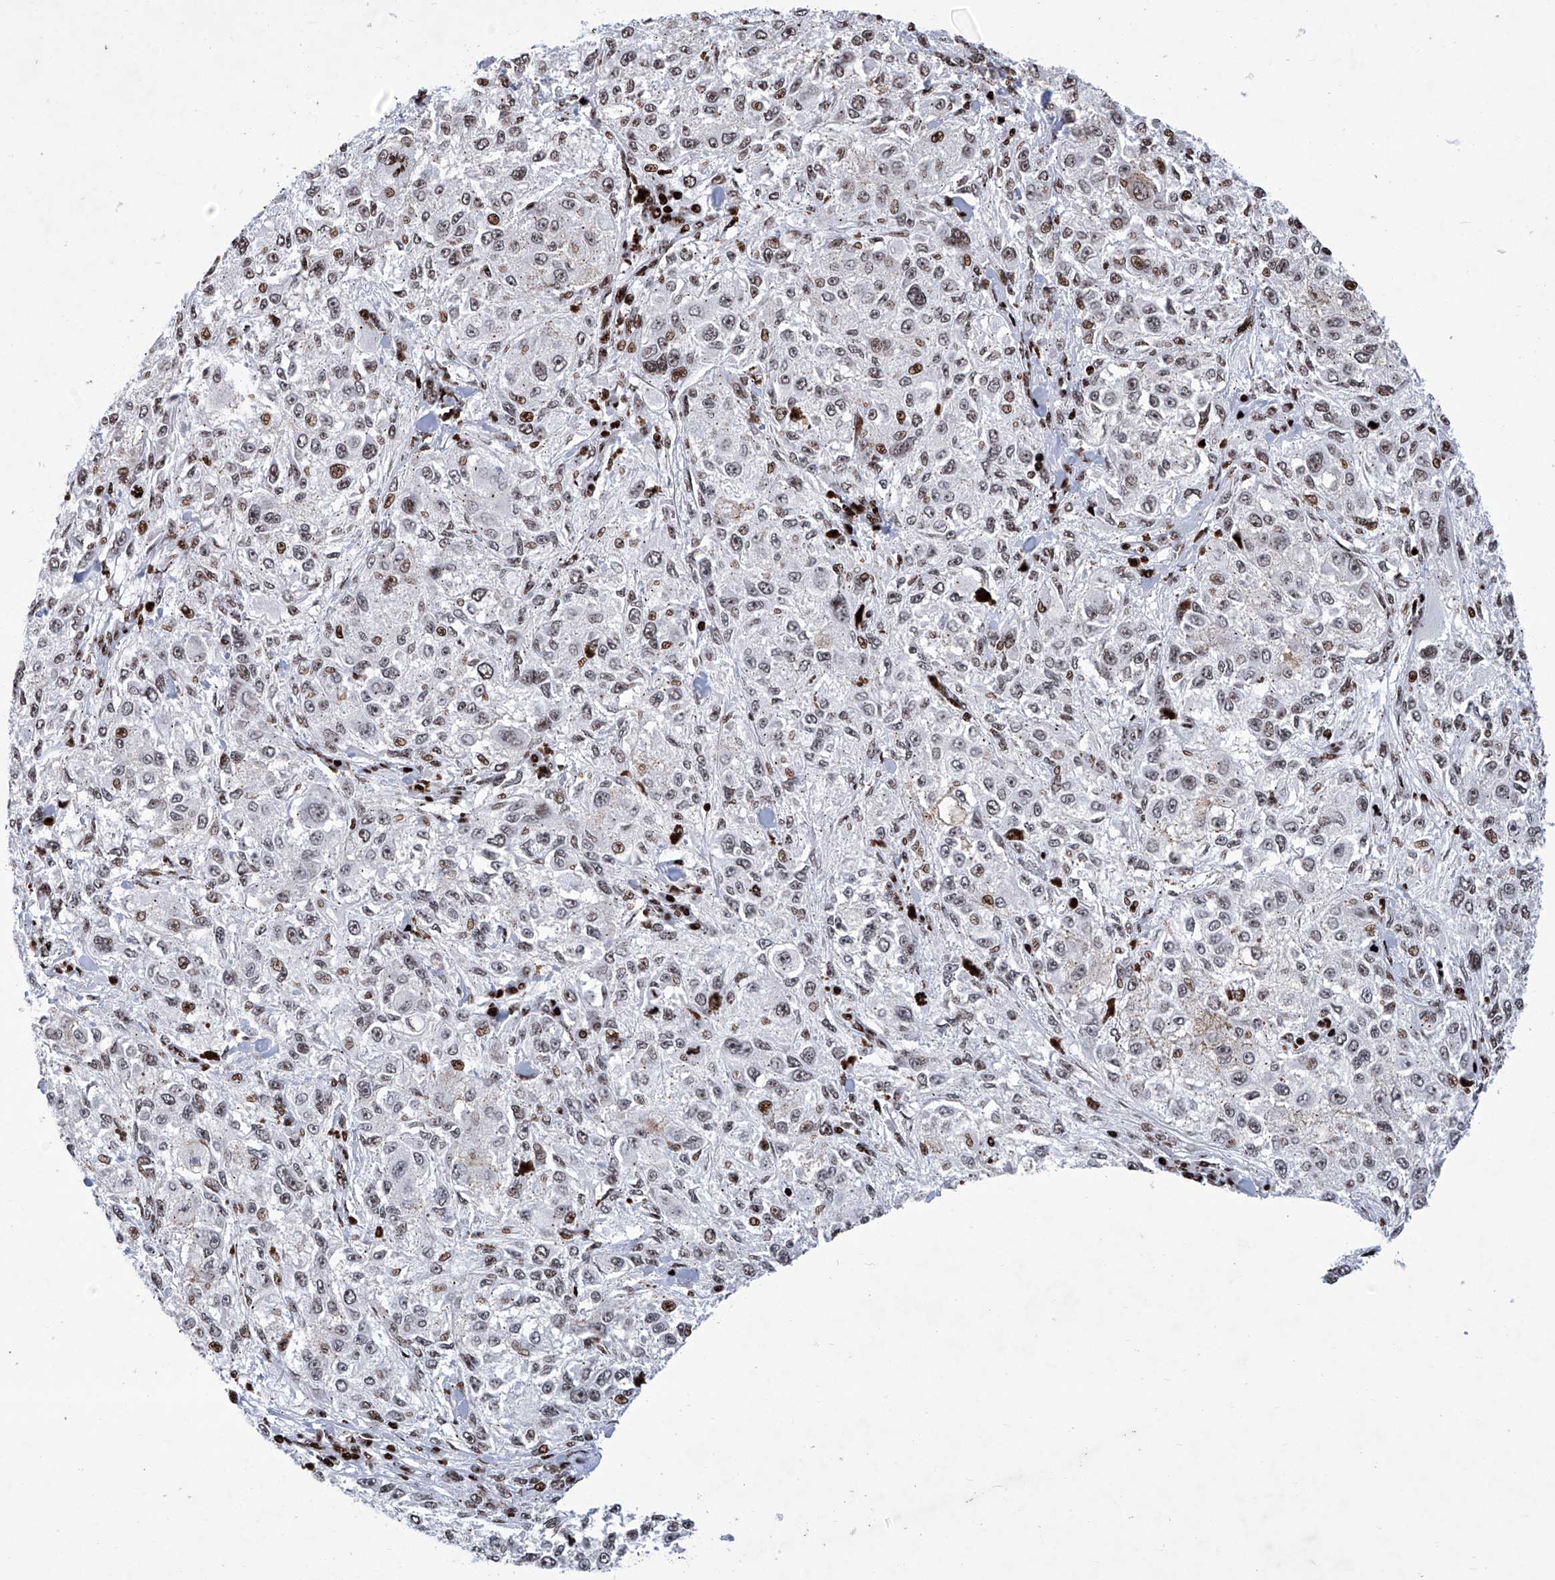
{"staining": {"intensity": "moderate", "quantity": "<25%", "location": "nuclear"}, "tissue": "melanoma", "cell_type": "Tumor cells", "image_type": "cancer", "snomed": [{"axis": "morphology", "description": "Necrosis, NOS"}, {"axis": "morphology", "description": "Malignant melanoma, NOS"}, {"axis": "topography", "description": "Skin"}], "caption": "Moderate nuclear protein expression is seen in approximately <25% of tumor cells in melanoma.", "gene": "HEY2", "patient": {"sex": "female", "age": 87}}